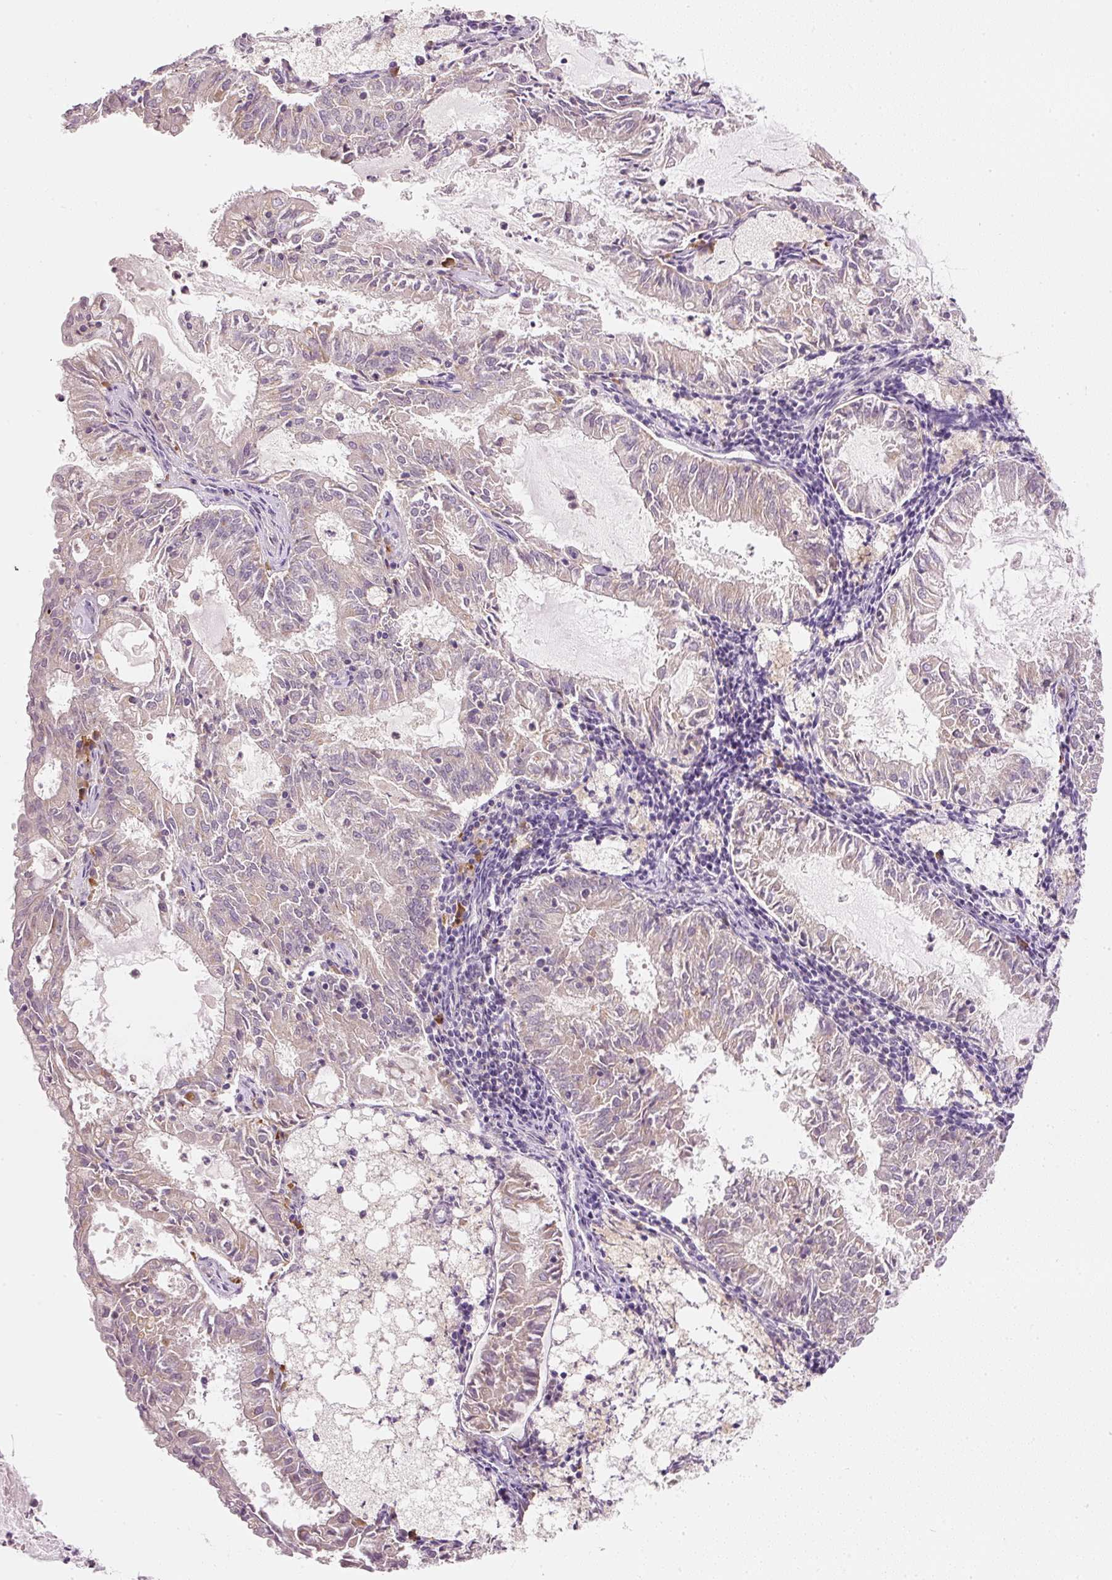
{"staining": {"intensity": "weak", "quantity": "<25%", "location": "cytoplasmic/membranous"}, "tissue": "endometrial cancer", "cell_type": "Tumor cells", "image_type": "cancer", "snomed": [{"axis": "morphology", "description": "Adenocarcinoma, NOS"}, {"axis": "topography", "description": "Endometrium"}], "caption": "A photomicrograph of human endometrial adenocarcinoma is negative for staining in tumor cells. (Immunohistochemistry, brightfield microscopy, high magnification).", "gene": "RNF167", "patient": {"sex": "female", "age": 57}}